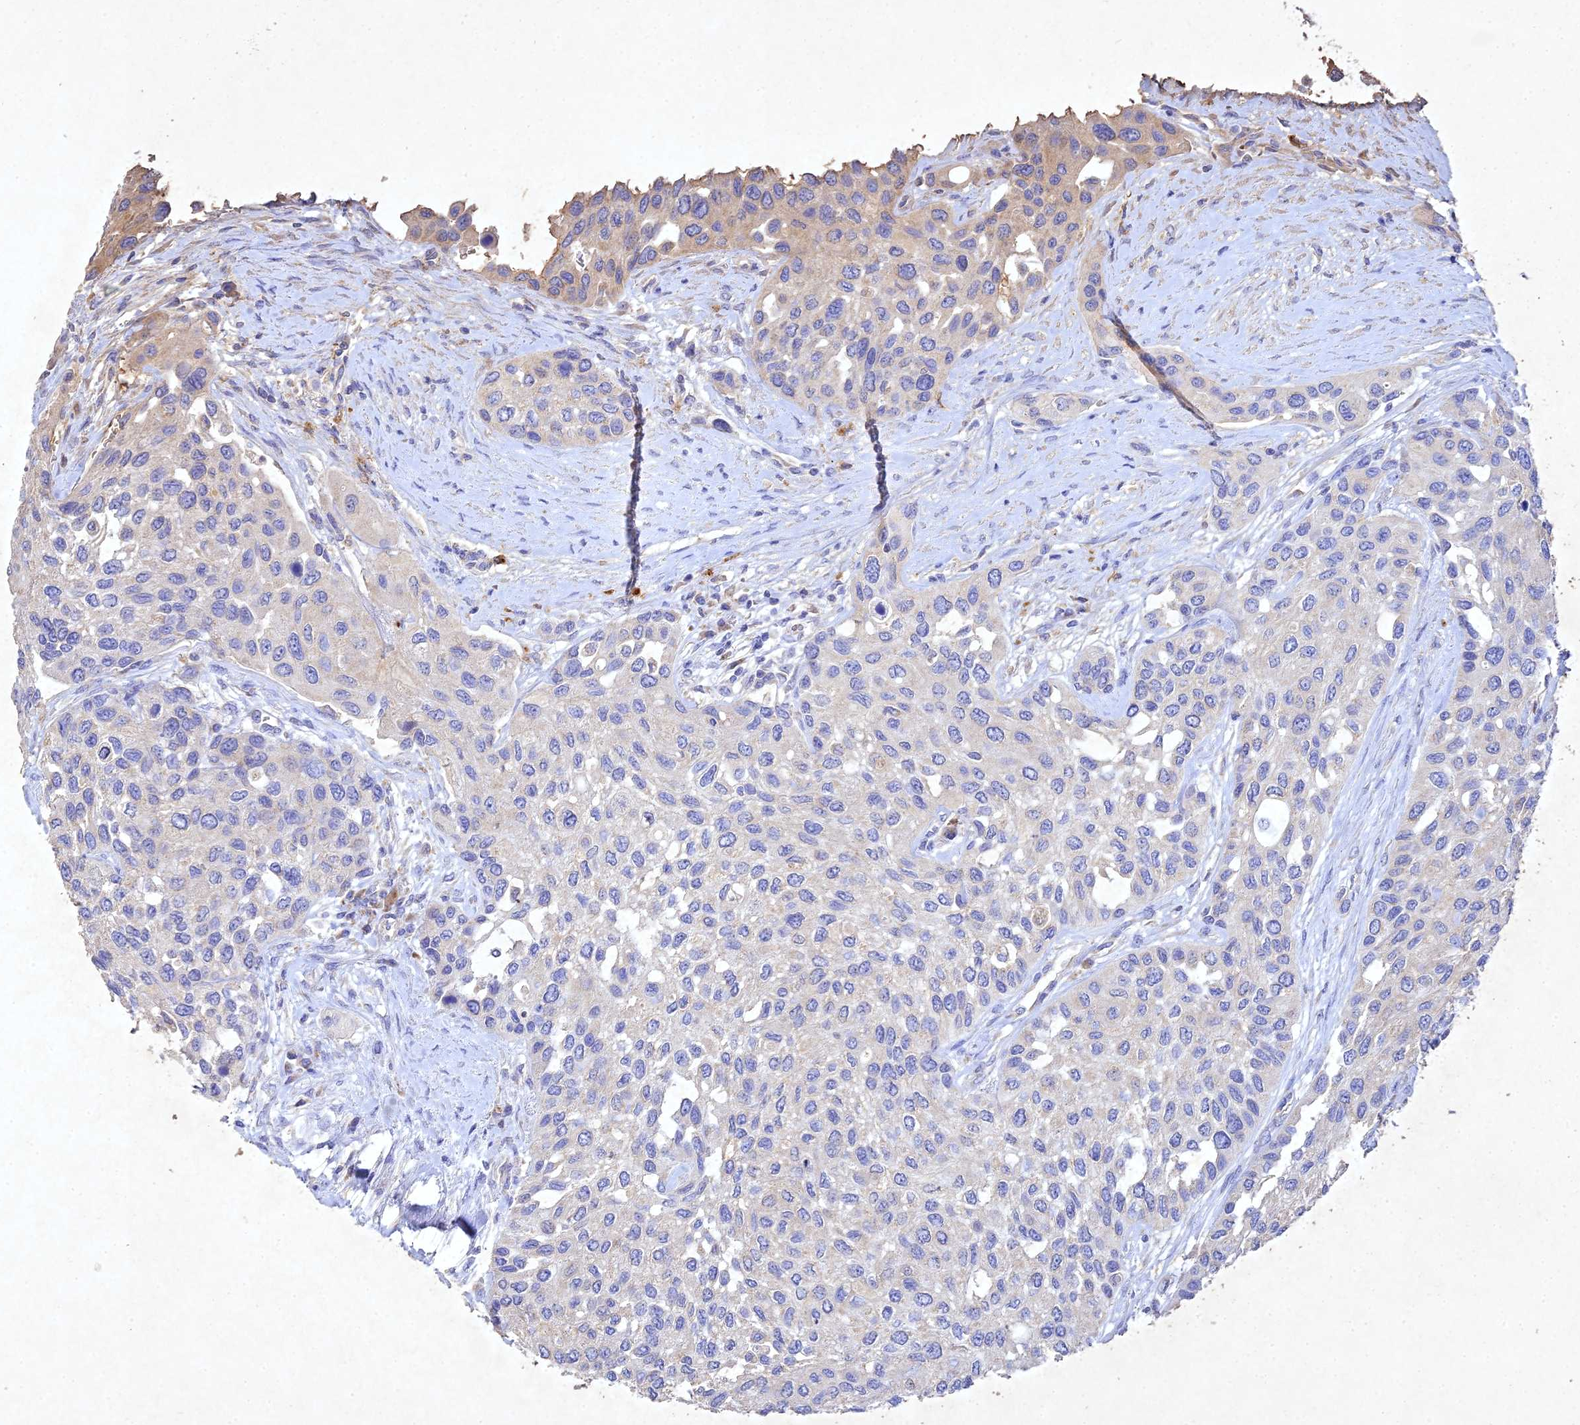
{"staining": {"intensity": "negative", "quantity": "none", "location": "none"}, "tissue": "urothelial cancer", "cell_type": "Tumor cells", "image_type": "cancer", "snomed": [{"axis": "morphology", "description": "Normal tissue, NOS"}, {"axis": "morphology", "description": "Urothelial carcinoma, High grade"}, {"axis": "topography", "description": "Vascular tissue"}, {"axis": "topography", "description": "Urinary bladder"}], "caption": "IHC of urothelial cancer shows no expression in tumor cells.", "gene": "NDUFV1", "patient": {"sex": "female", "age": 56}}